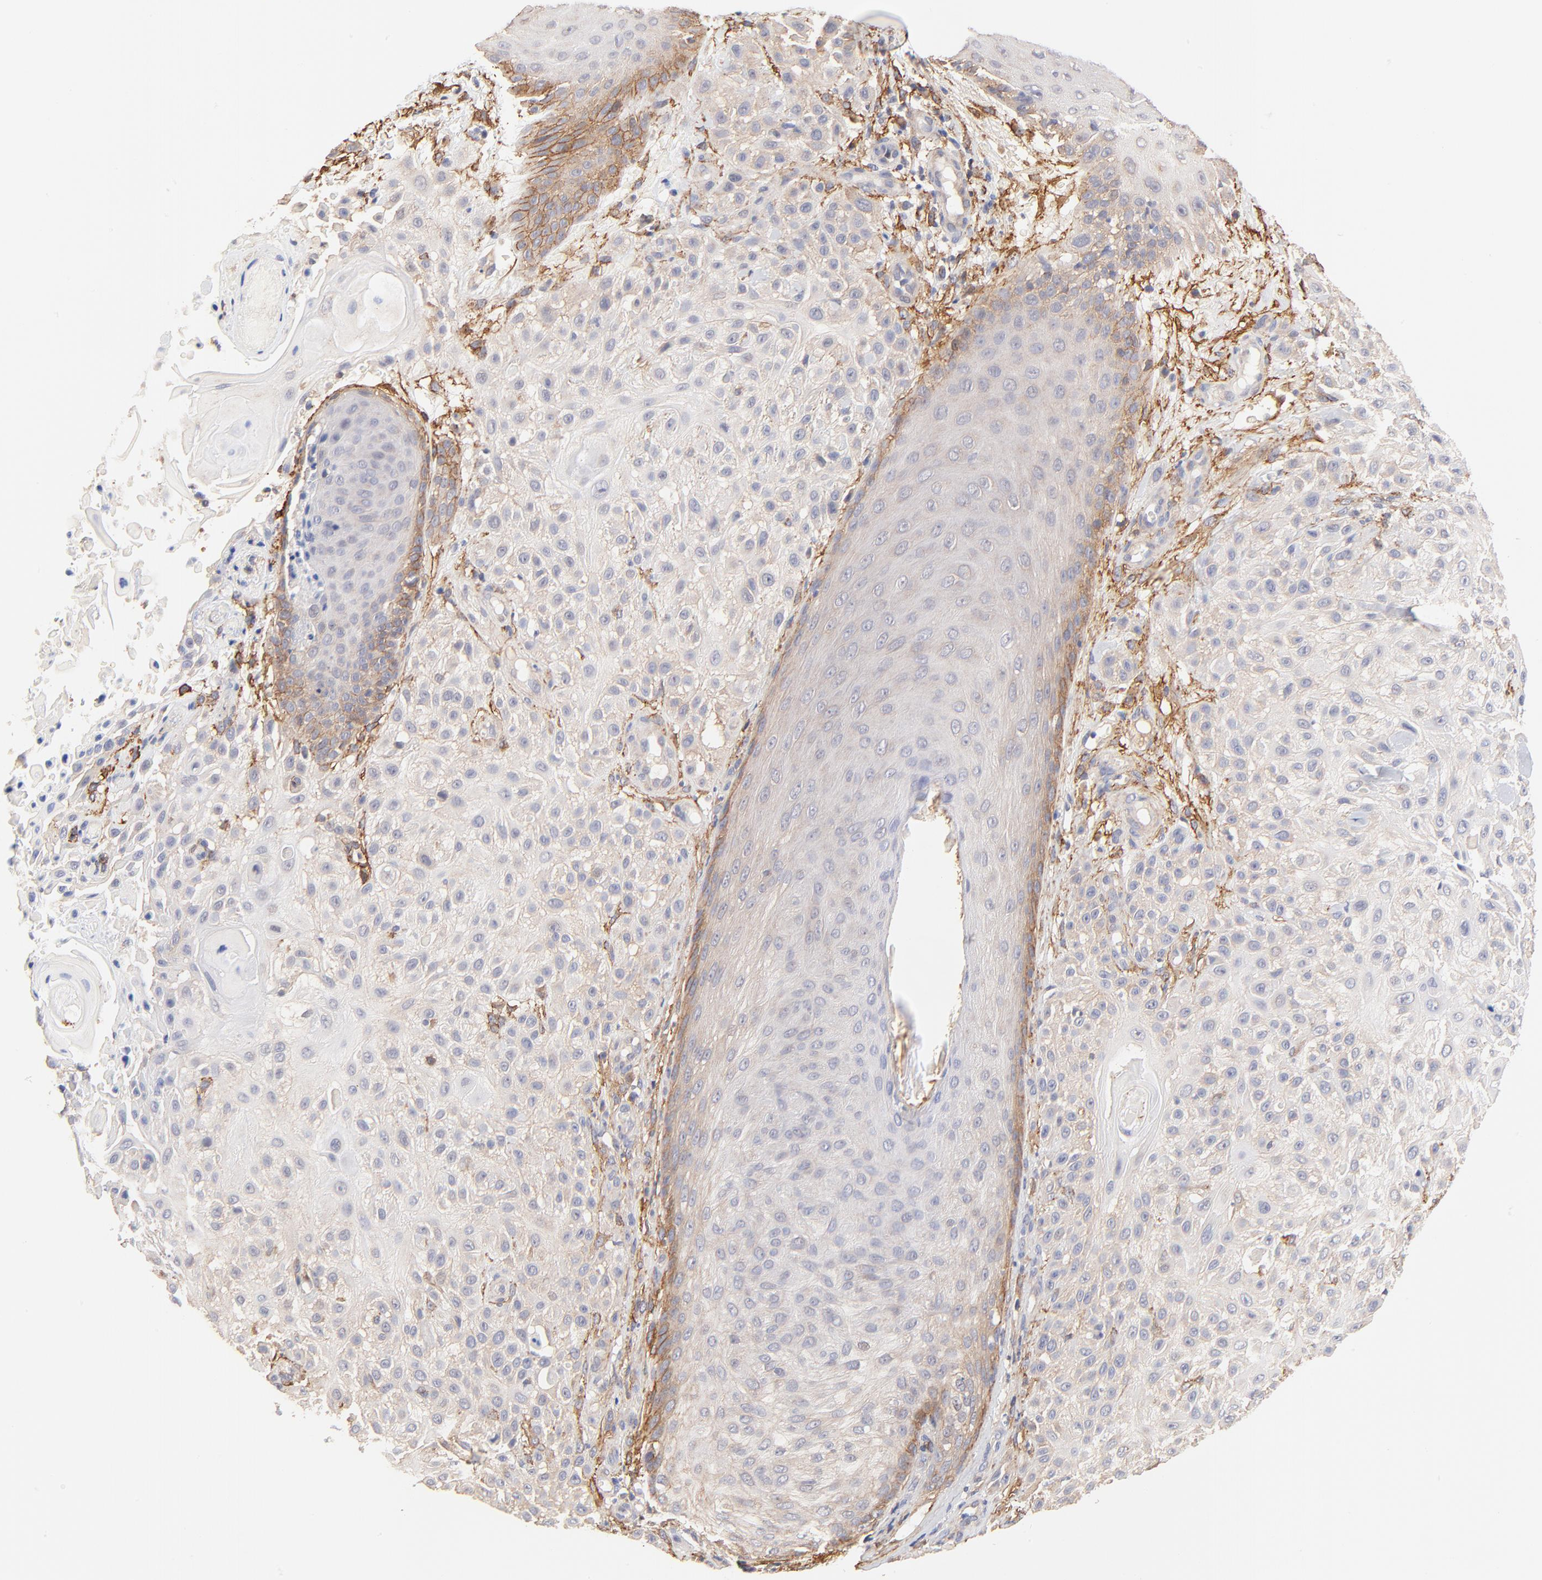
{"staining": {"intensity": "weak", "quantity": ">75%", "location": "cytoplasmic/membranous"}, "tissue": "skin cancer", "cell_type": "Tumor cells", "image_type": "cancer", "snomed": [{"axis": "morphology", "description": "Squamous cell carcinoma, NOS"}, {"axis": "topography", "description": "Skin"}], "caption": "Immunohistochemistry (DAB (3,3'-diaminobenzidine)) staining of squamous cell carcinoma (skin) exhibits weak cytoplasmic/membranous protein staining in about >75% of tumor cells. (brown staining indicates protein expression, while blue staining denotes nuclei).", "gene": "PTK7", "patient": {"sex": "female", "age": 42}}